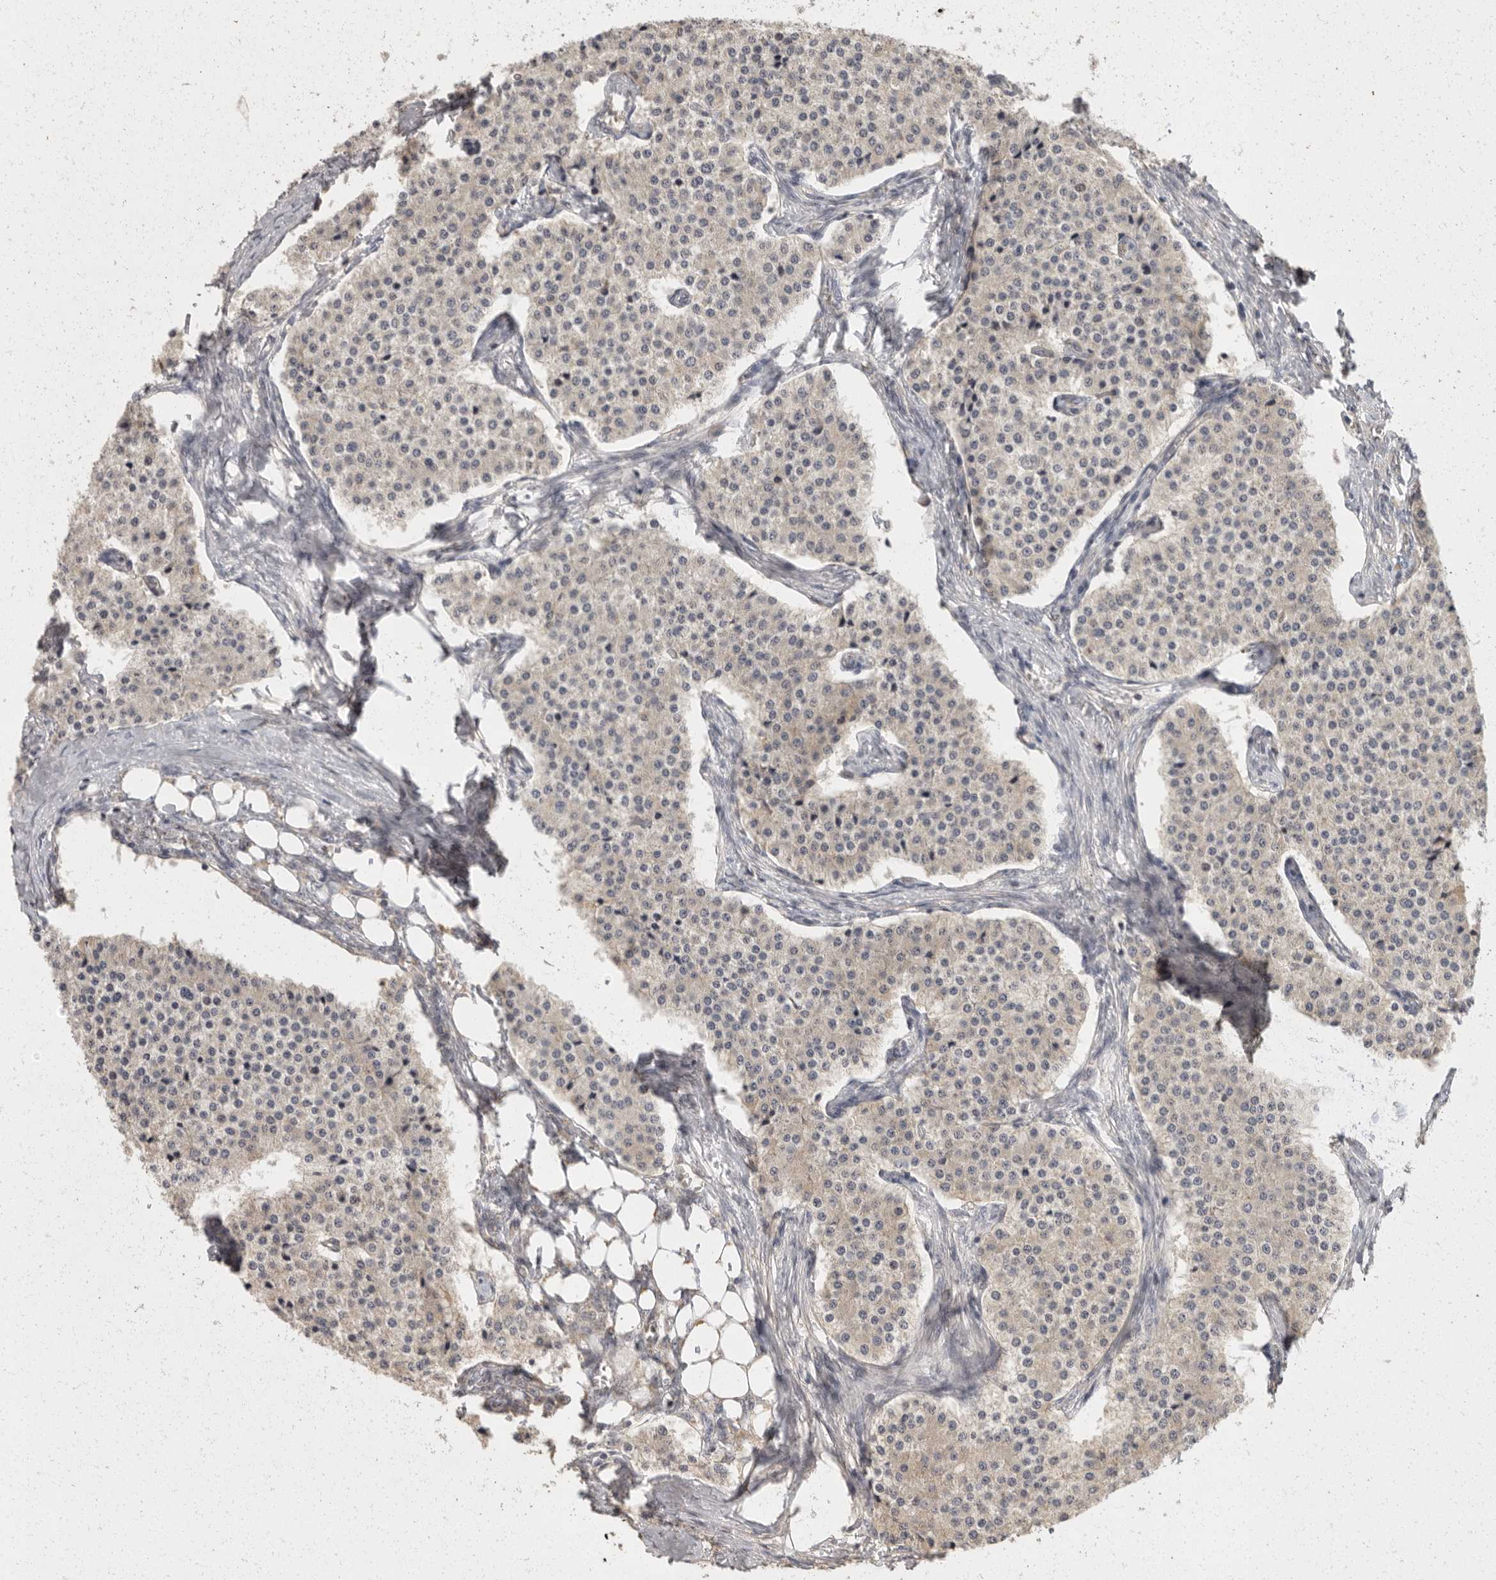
{"staining": {"intensity": "weak", "quantity": "<25%", "location": "cytoplasmic/membranous"}, "tissue": "carcinoid", "cell_type": "Tumor cells", "image_type": "cancer", "snomed": [{"axis": "morphology", "description": "Carcinoid, malignant, NOS"}, {"axis": "topography", "description": "Colon"}], "caption": "Tumor cells are negative for protein expression in human malignant carcinoid.", "gene": "BAIAP2", "patient": {"sex": "female", "age": 52}}